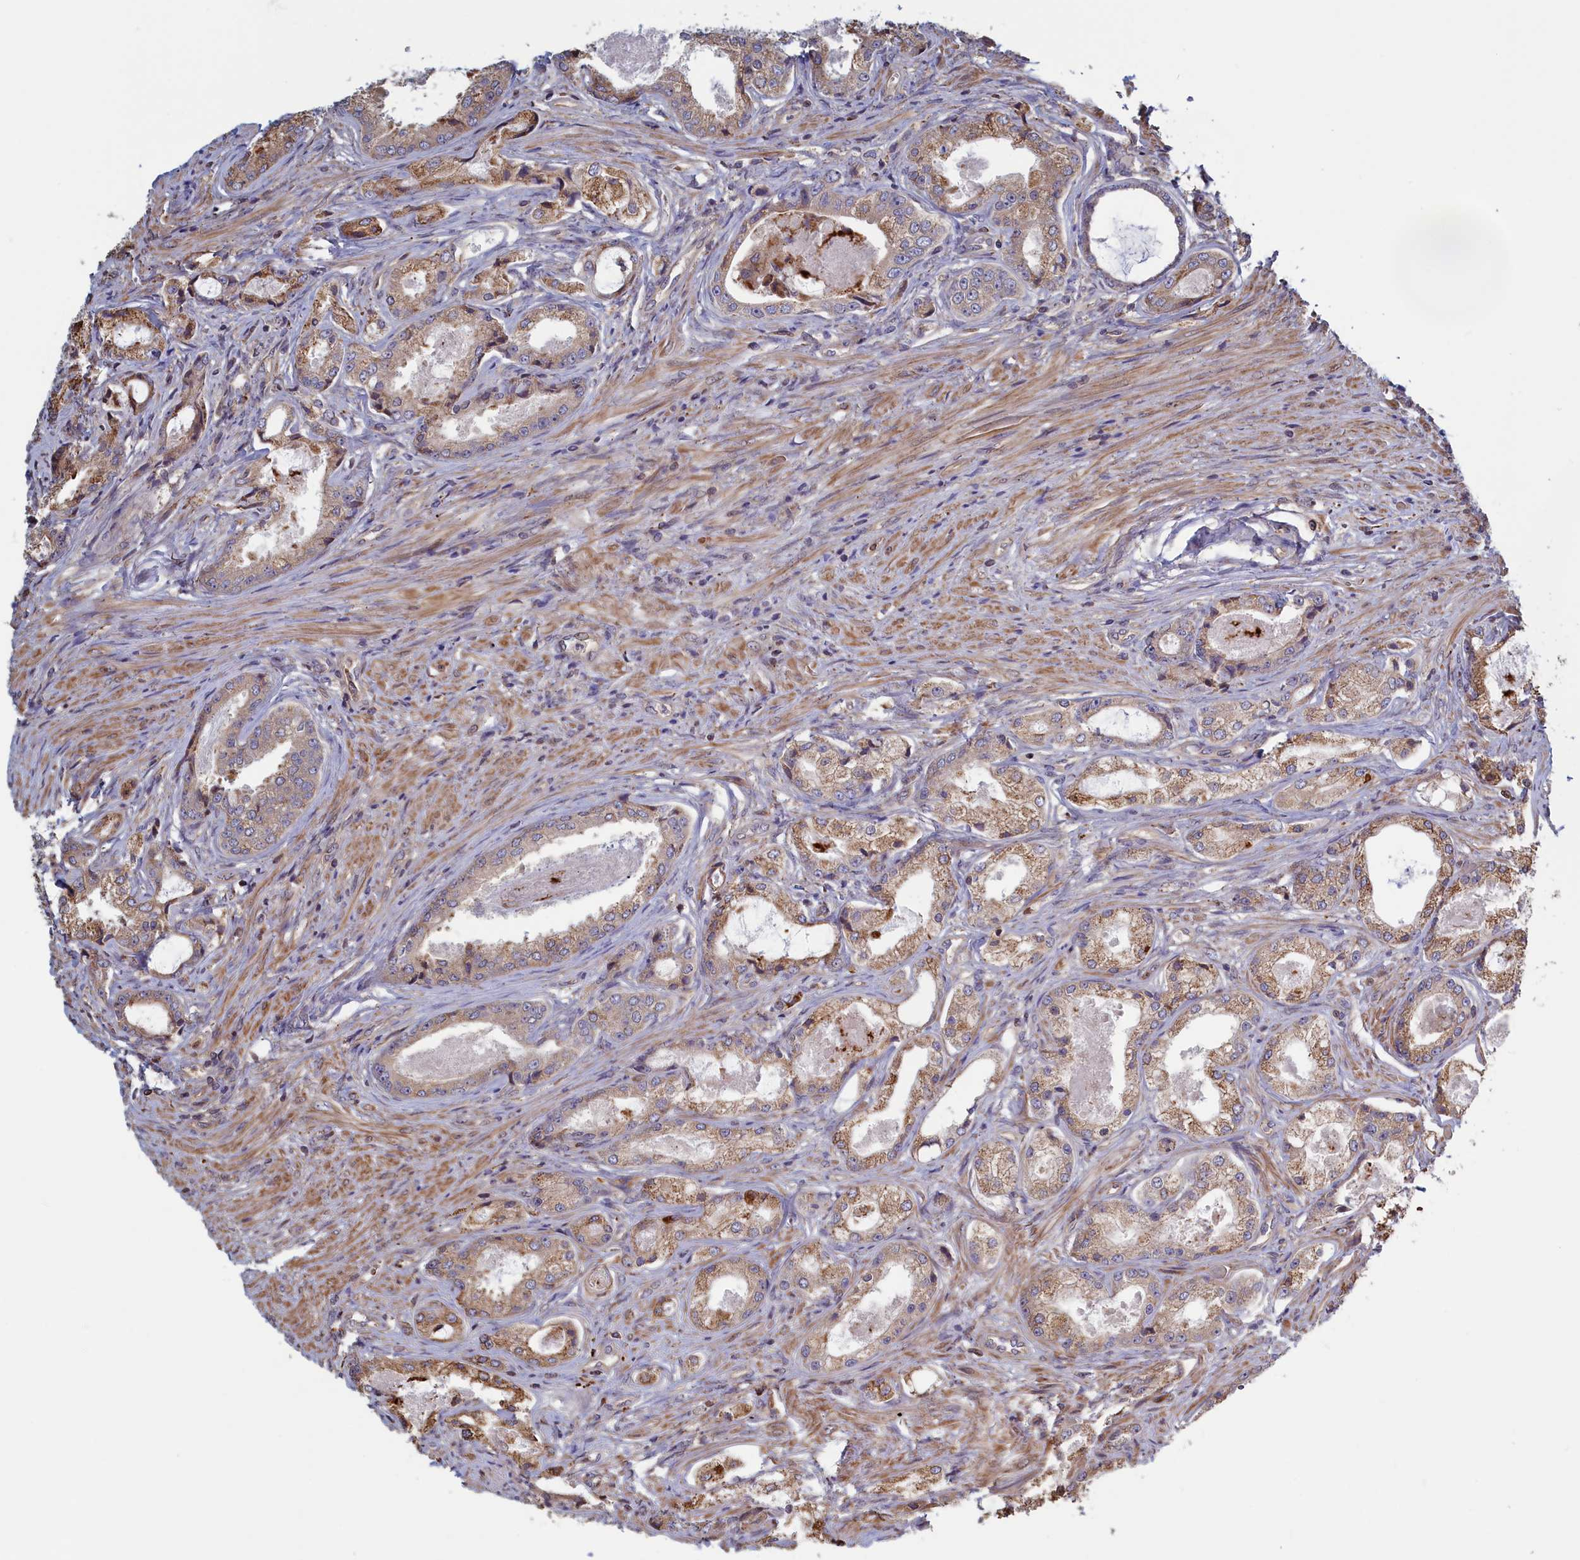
{"staining": {"intensity": "weak", "quantity": "25%-75%", "location": "cytoplasmic/membranous"}, "tissue": "prostate cancer", "cell_type": "Tumor cells", "image_type": "cancer", "snomed": [{"axis": "morphology", "description": "Adenocarcinoma, Low grade"}, {"axis": "topography", "description": "Prostate"}], "caption": "Weak cytoplasmic/membranous positivity for a protein is seen in about 25%-75% of tumor cells of prostate low-grade adenocarcinoma using immunohistochemistry.", "gene": "RILPL1", "patient": {"sex": "male", "age": 68}}